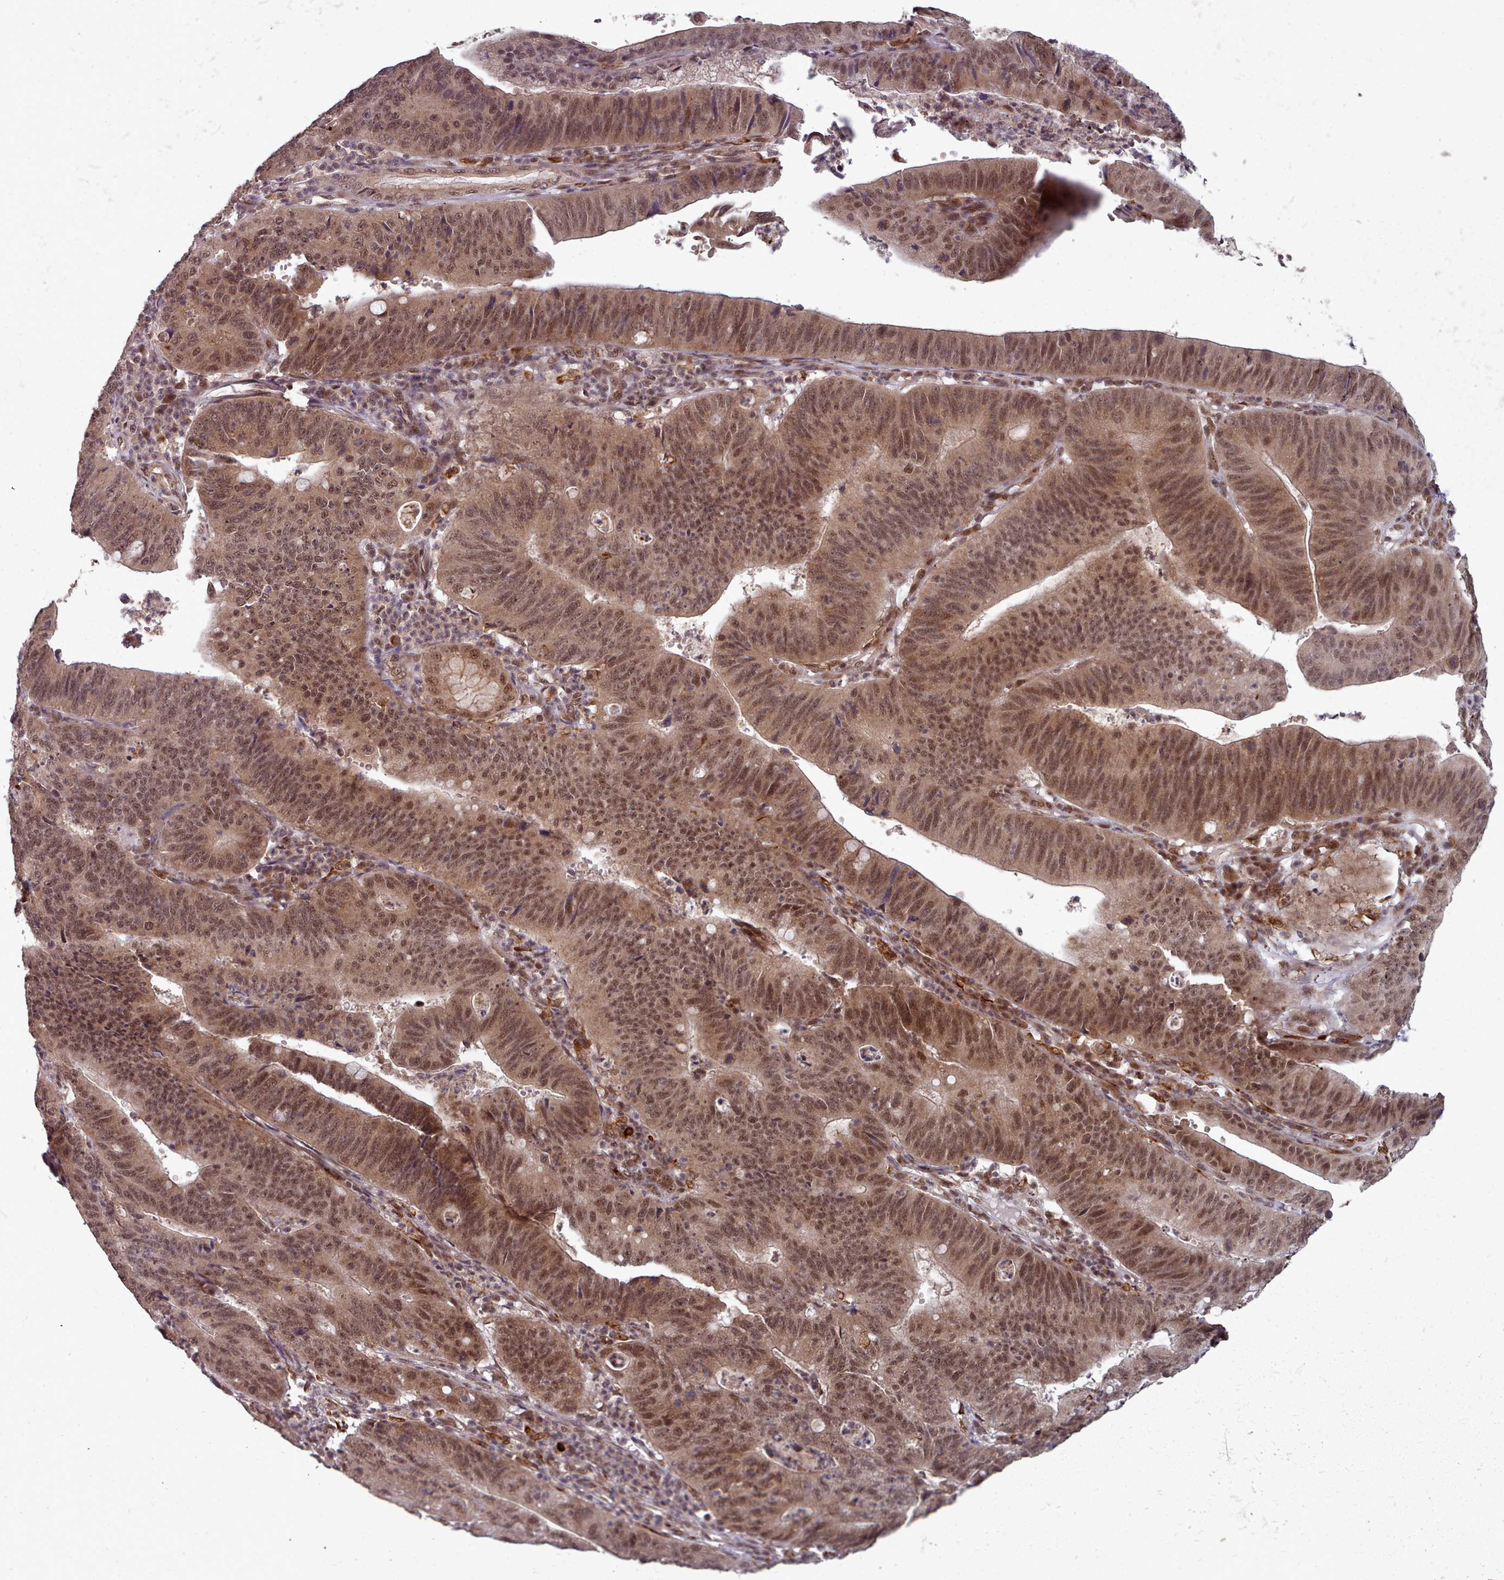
{"staining": {"intensity": "moderate", "quantity": ">75%", "location": "cytoplasmic/membranous,nuclear"}, "tissue": "stomach cancer", "cell_type": "Tumor cells", "image_type": "cancer", "snomed": [{"axis": "morphology", "description": "Adenocarcinoma, NOS"}, {"axis": "topography", "description": "Stomach"}], "caption": "Immunohistochemical staining of stomach cancer (adenocarcinoma) demonstrates medium levels of moderate cytoplasmic/membranous and nuclear protein positivity in about >75% of tumor cells.", "gene": "DHX8", "patient": {"sex": "male", "age": 59}}